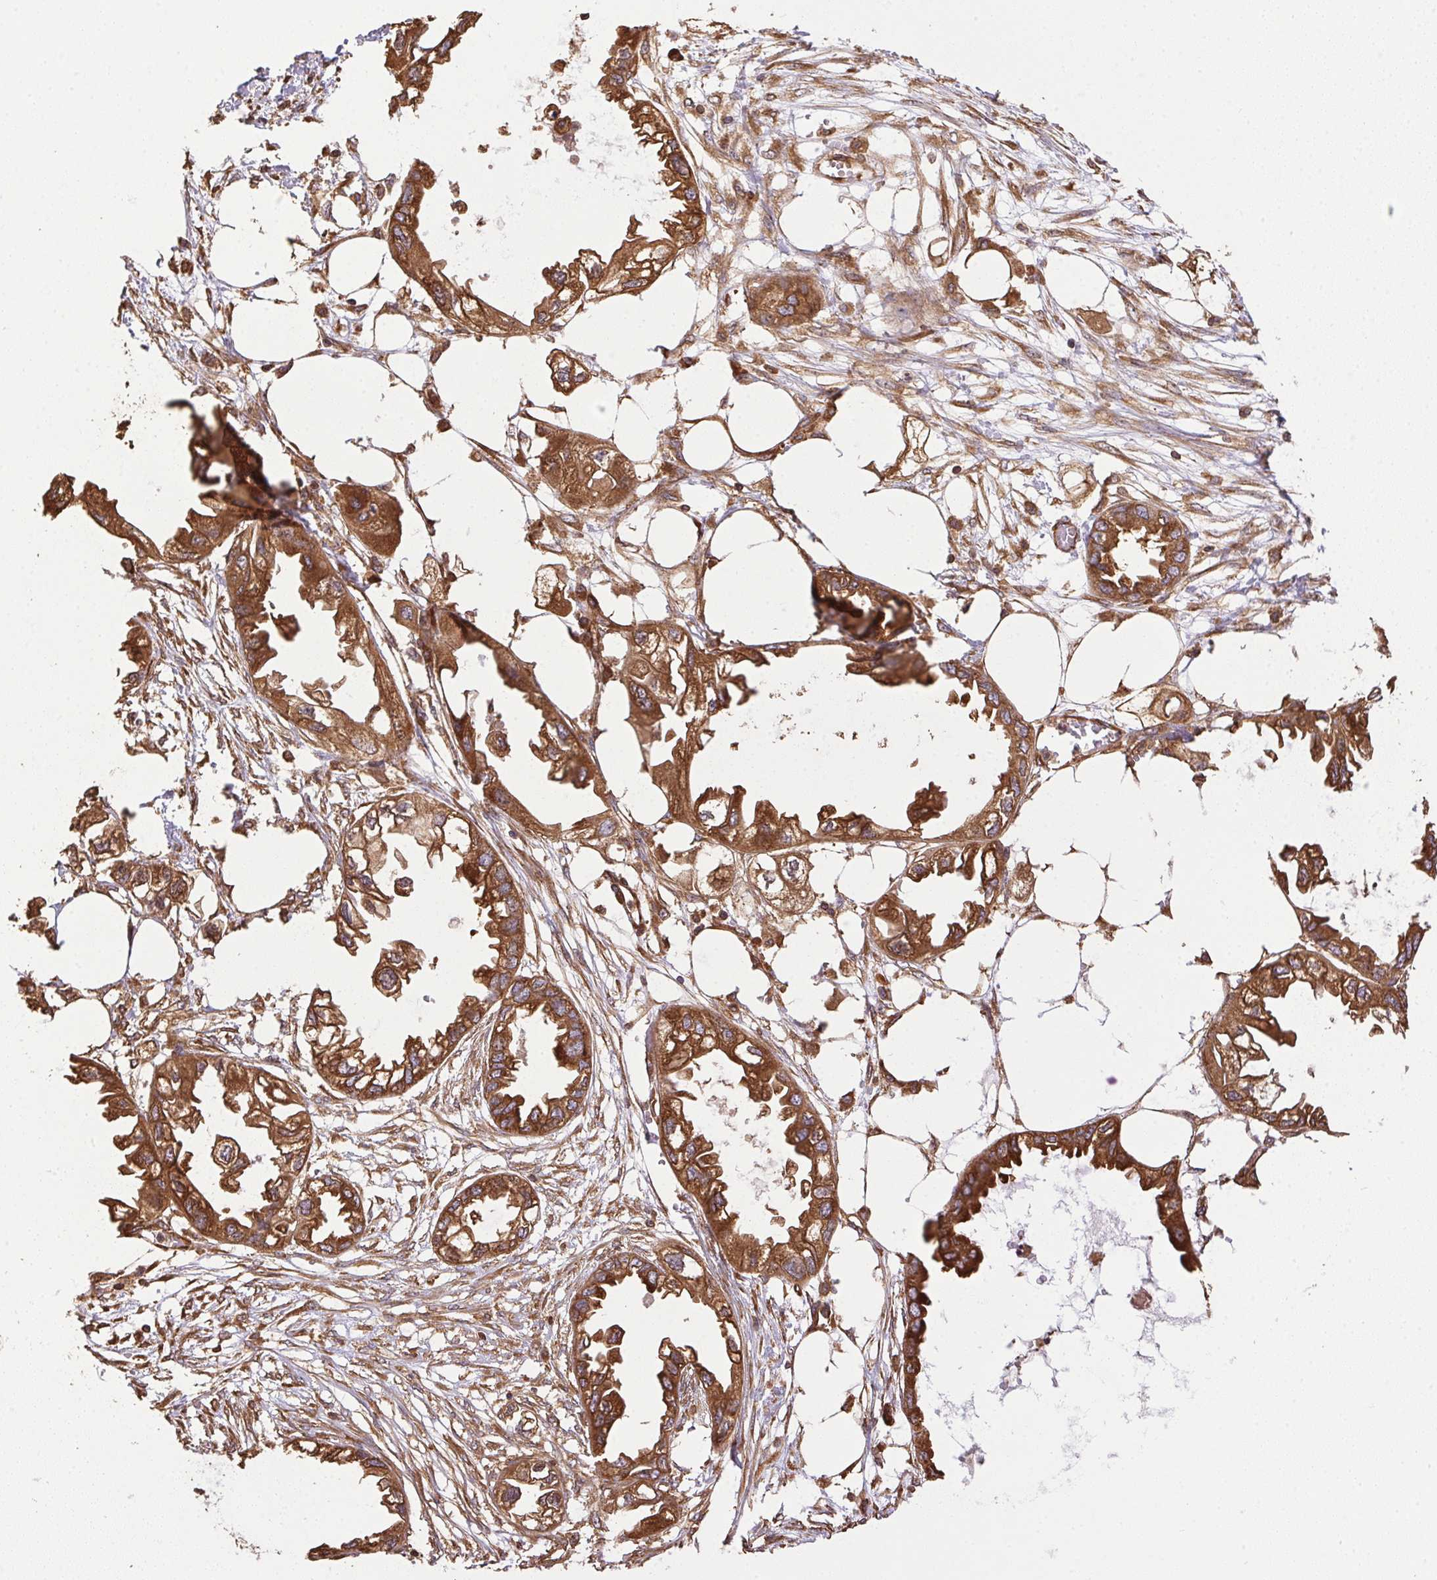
{"staining": {"intensity": "strong", "quantity": ">75%", "location": "cytoplasmic/membranous"}, "tissue": "endometrial cancer", "cell_type": "Tumor cells", "image_type": "cancer", "snomed": [{"axis": "morphology", "description": "Adenocarcinoma, NOS"}, {"axis": "morphology", "description": "Adenocarcinoma, metastatic, NOS"}, {"axis": "topography", "description": "Adipose tissue"}, {"axis": "topography", "description": "Endometrium"}], "caption": "The histopathology image shows staining of endometrial cancer (metastatic adenocarcinoma), revealing strong cytoplasmic/membranous protein positivity (brown color) within tumor cells.", "gene": "EIF2S1", "patient": {"sex": "female", "age": 67}}